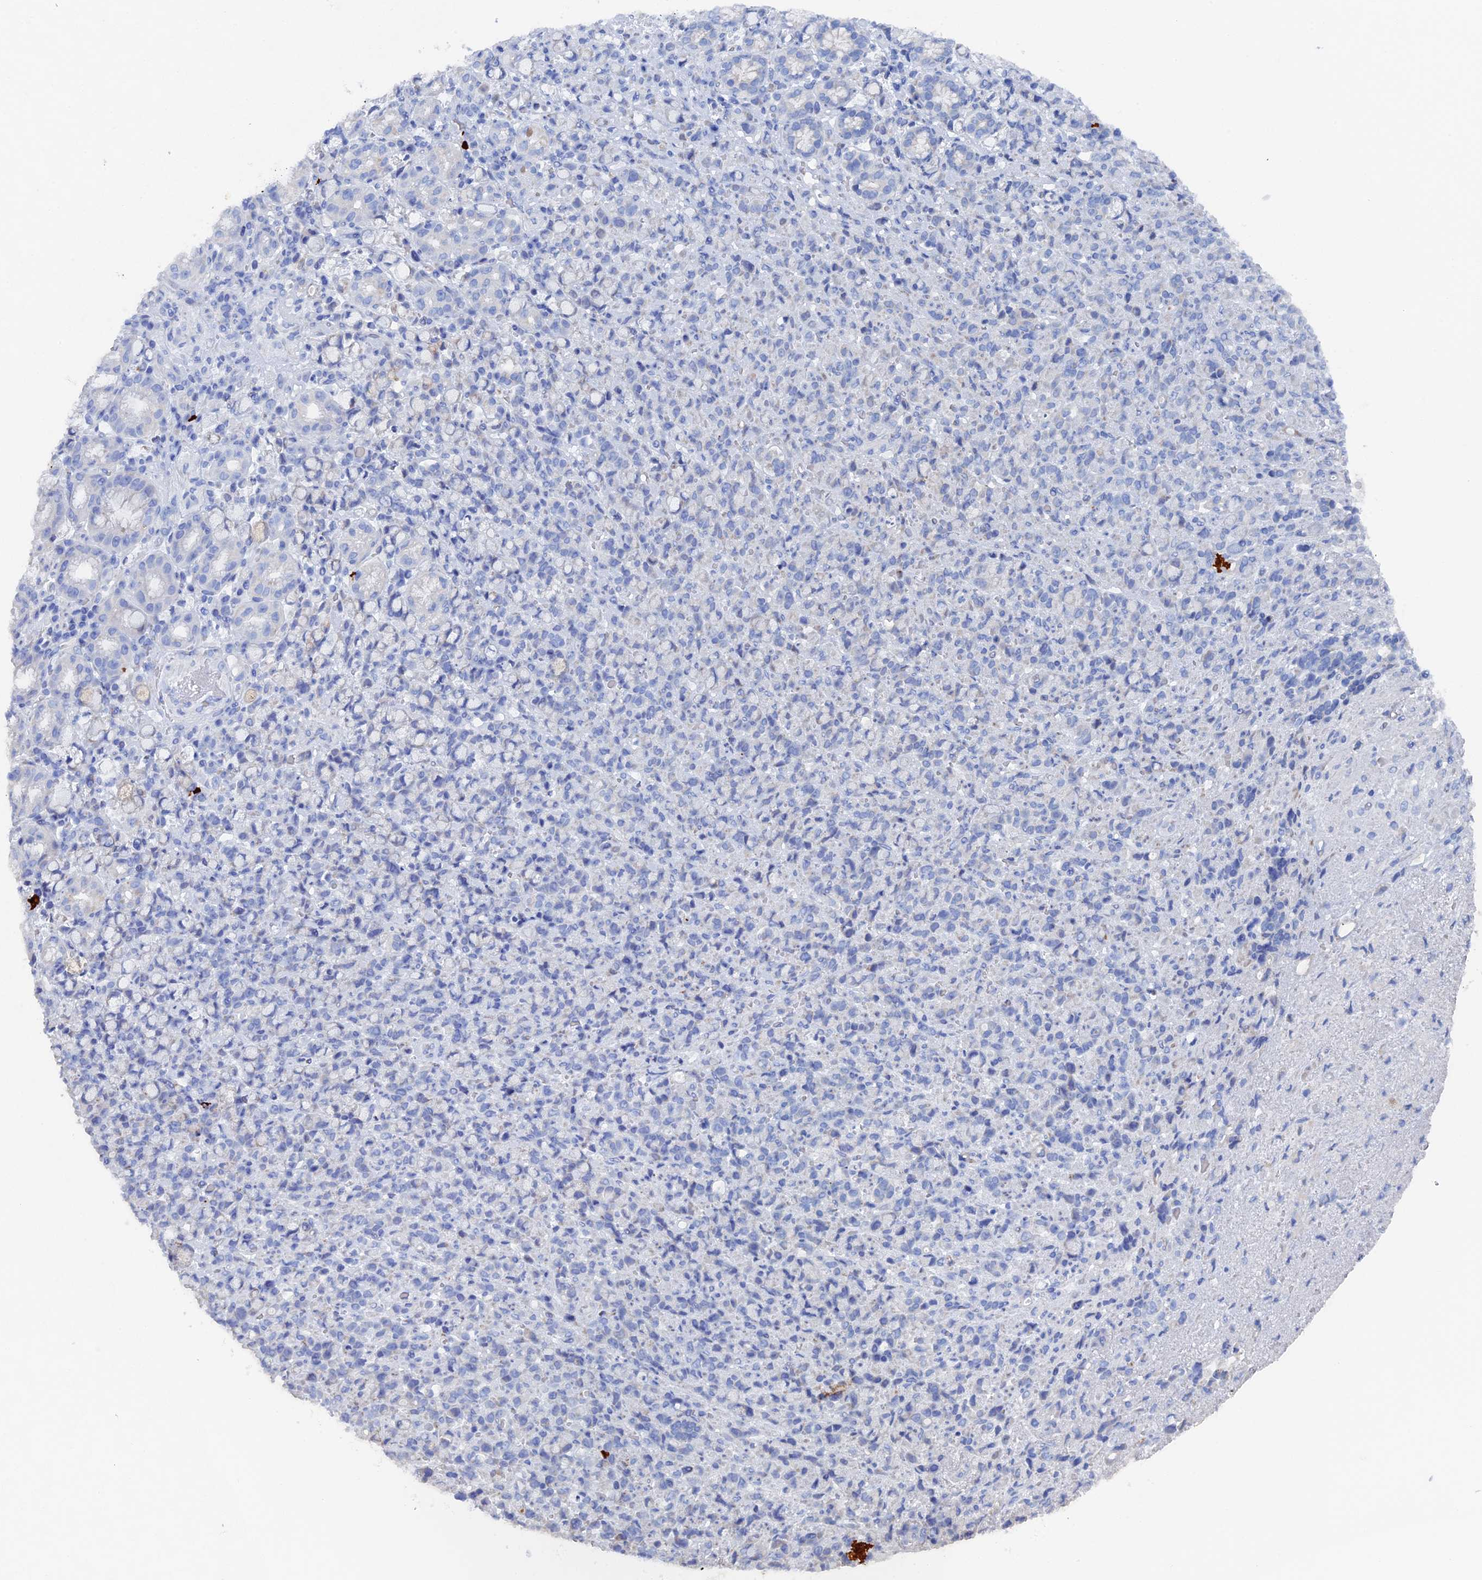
{"staining": {"intensity": "negative", "quantity": "none", "location": "none"}, "tissue": "stomach cancer", "cell_type": "Tumor cells", "image_type": "cancer", "snomed": [{"axis": "morphology", "description": "Normal tissue, NOS"}, {"axis": "morphology", "description": "Adenocarcinoma, NOS"}, {"axis": "topography", "description": "Stomach"}], "caption": "Immunohistochemistry (IHC) histopathology image of neoplastic tissue: stomach adenocarcinoma stained with DAB (3,3'-diaminobenzidine) reveals no significant protein positivity in tumor cells. Brightfield microscopy of immunohistochemistry stained with DAB (brown) and hematoxylin (blue), captured at high magnification.", "gene": "COG7", "patient": {"sex": "female", "age": 79}}